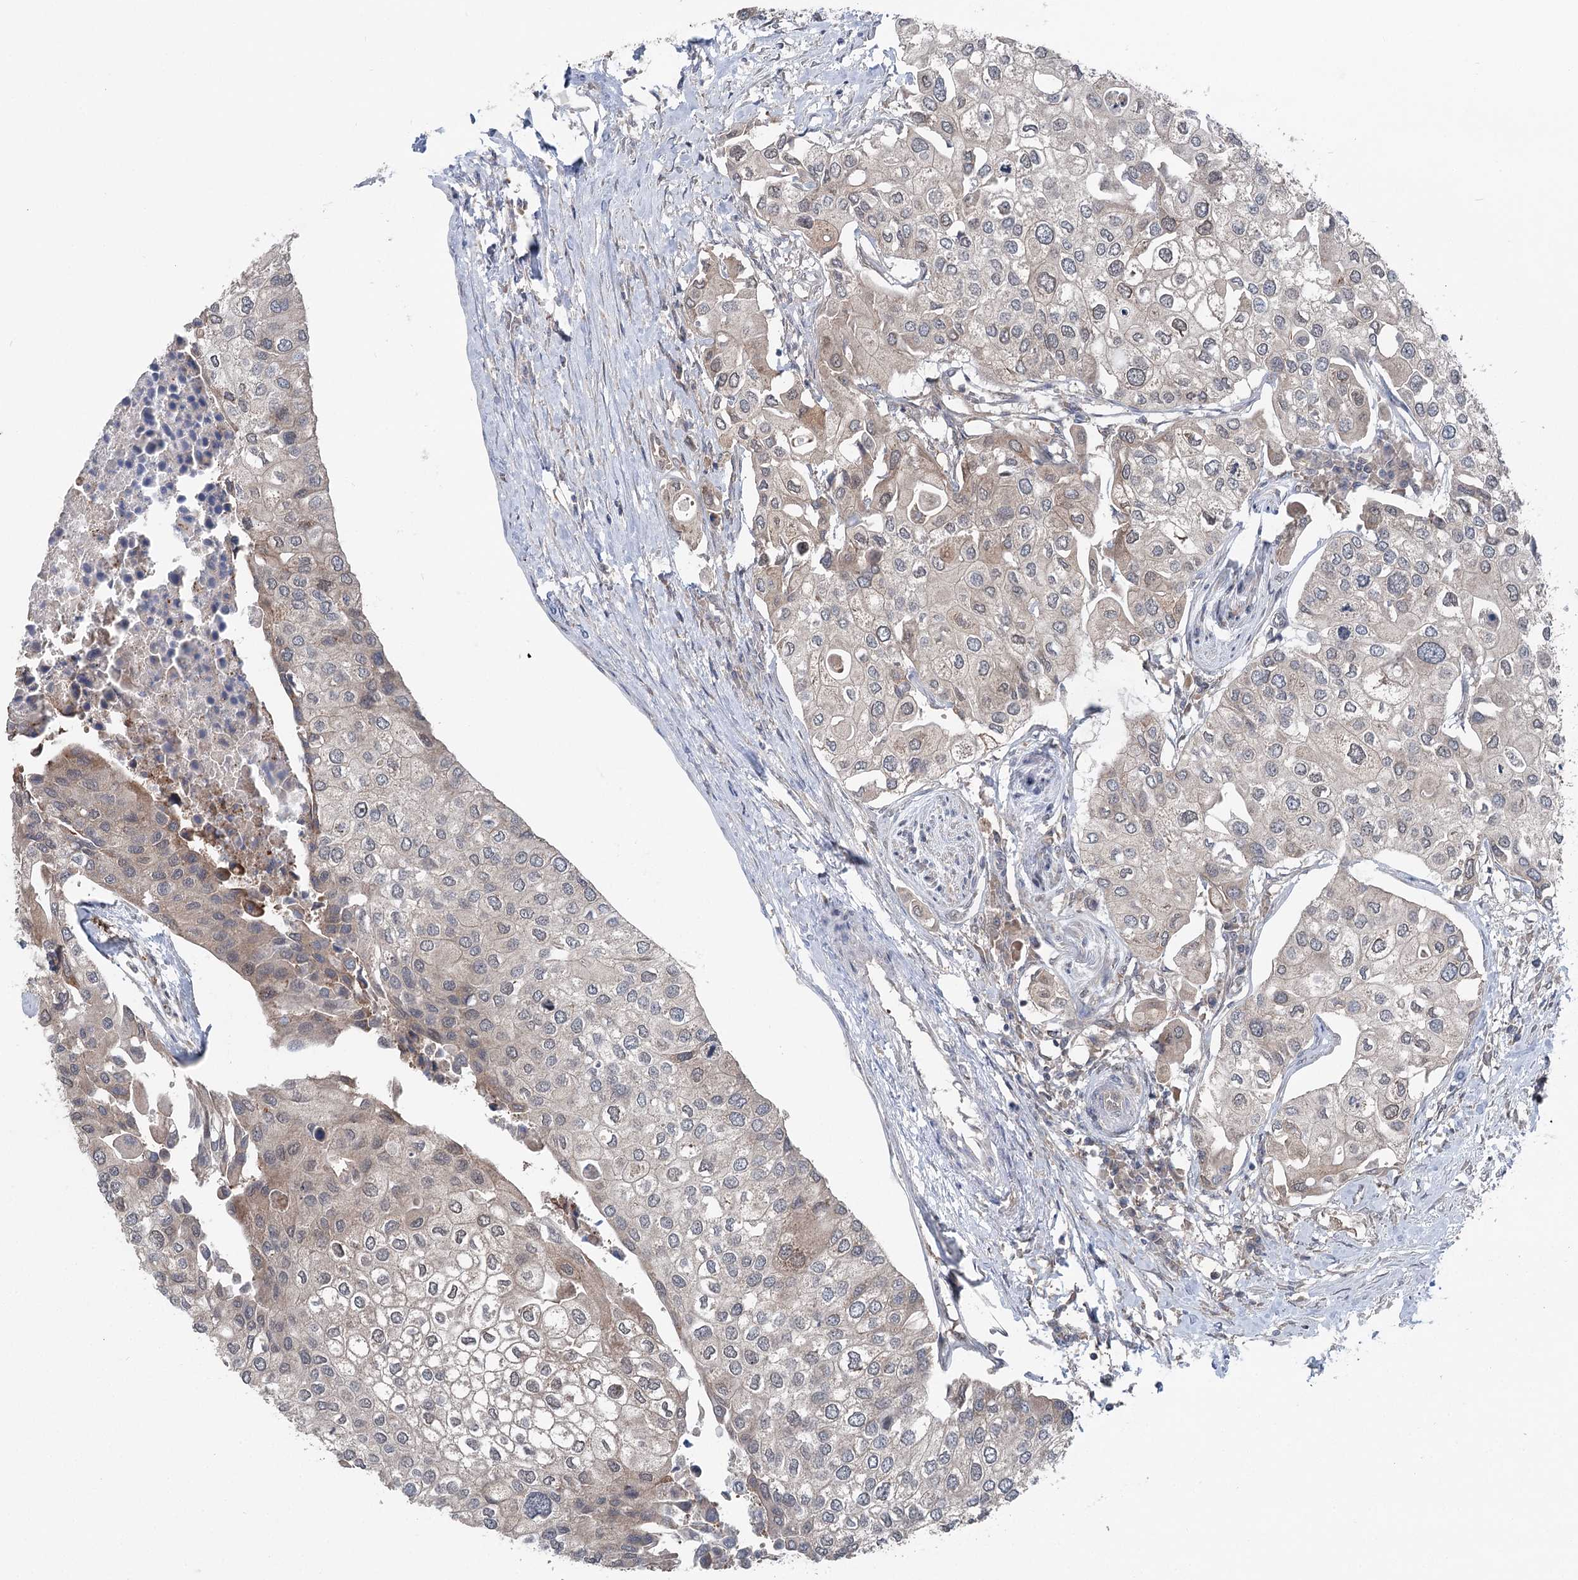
{"staining": {"intensity": "negative", "quantity": "none", "location": "none"}, "tissue": "urothelial cancer", "cell_type": "Tumor cells", "image_type": "cancer", "snomed": [{"axis": "morphology", "description": "Urothelial carcinoma, High grade"}, {"axis": "topography", "description": "Urinary bladder"}], "caption": "Immunohistochemistry (IHC) photomicrograph of neoplastic tissue: high-grade urothelial carcinoma stained with DAB demonstrates no significant protein expression in tumor cells.", "gene": "PPP1R21", "patient": {"sex": "male", "age": 64}}